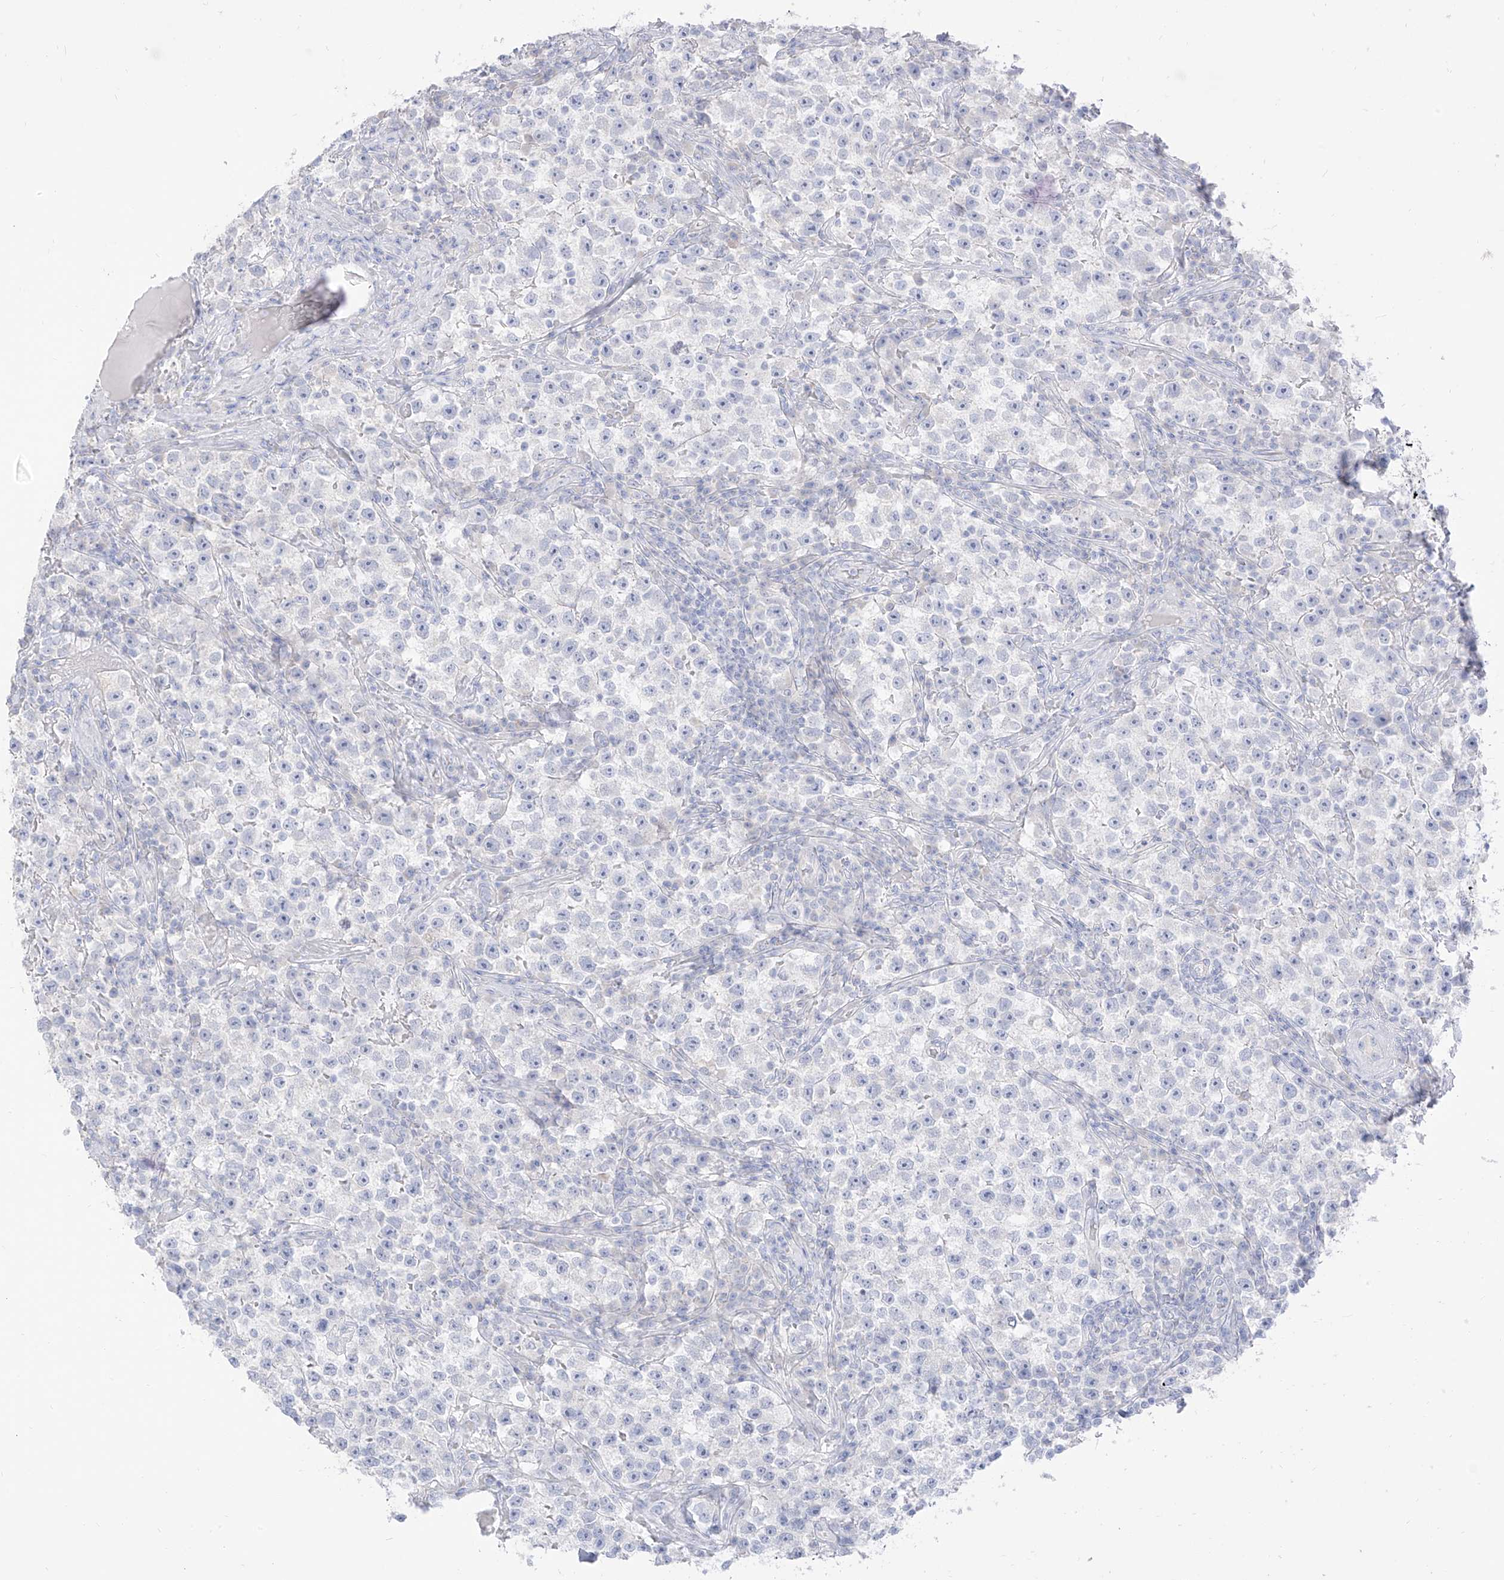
{"staining": {"intensity": "negative", "quantity": "none", "location": "none"}, "tissue": "testis cancer", "cell_type": "Tumor cells", "image_type": "cancer", "snomed": [{"axis": "morphology", "description": "Seminoma, NOS"}, {"axis": "topography", "description": "Testis"}], "caption": "Testis seminoma was stained to show a protein in brown. There is no significant expression in tumor cells.", "gene": "ARHGEF40", "patient": {"sex": "male", "age": 22}}